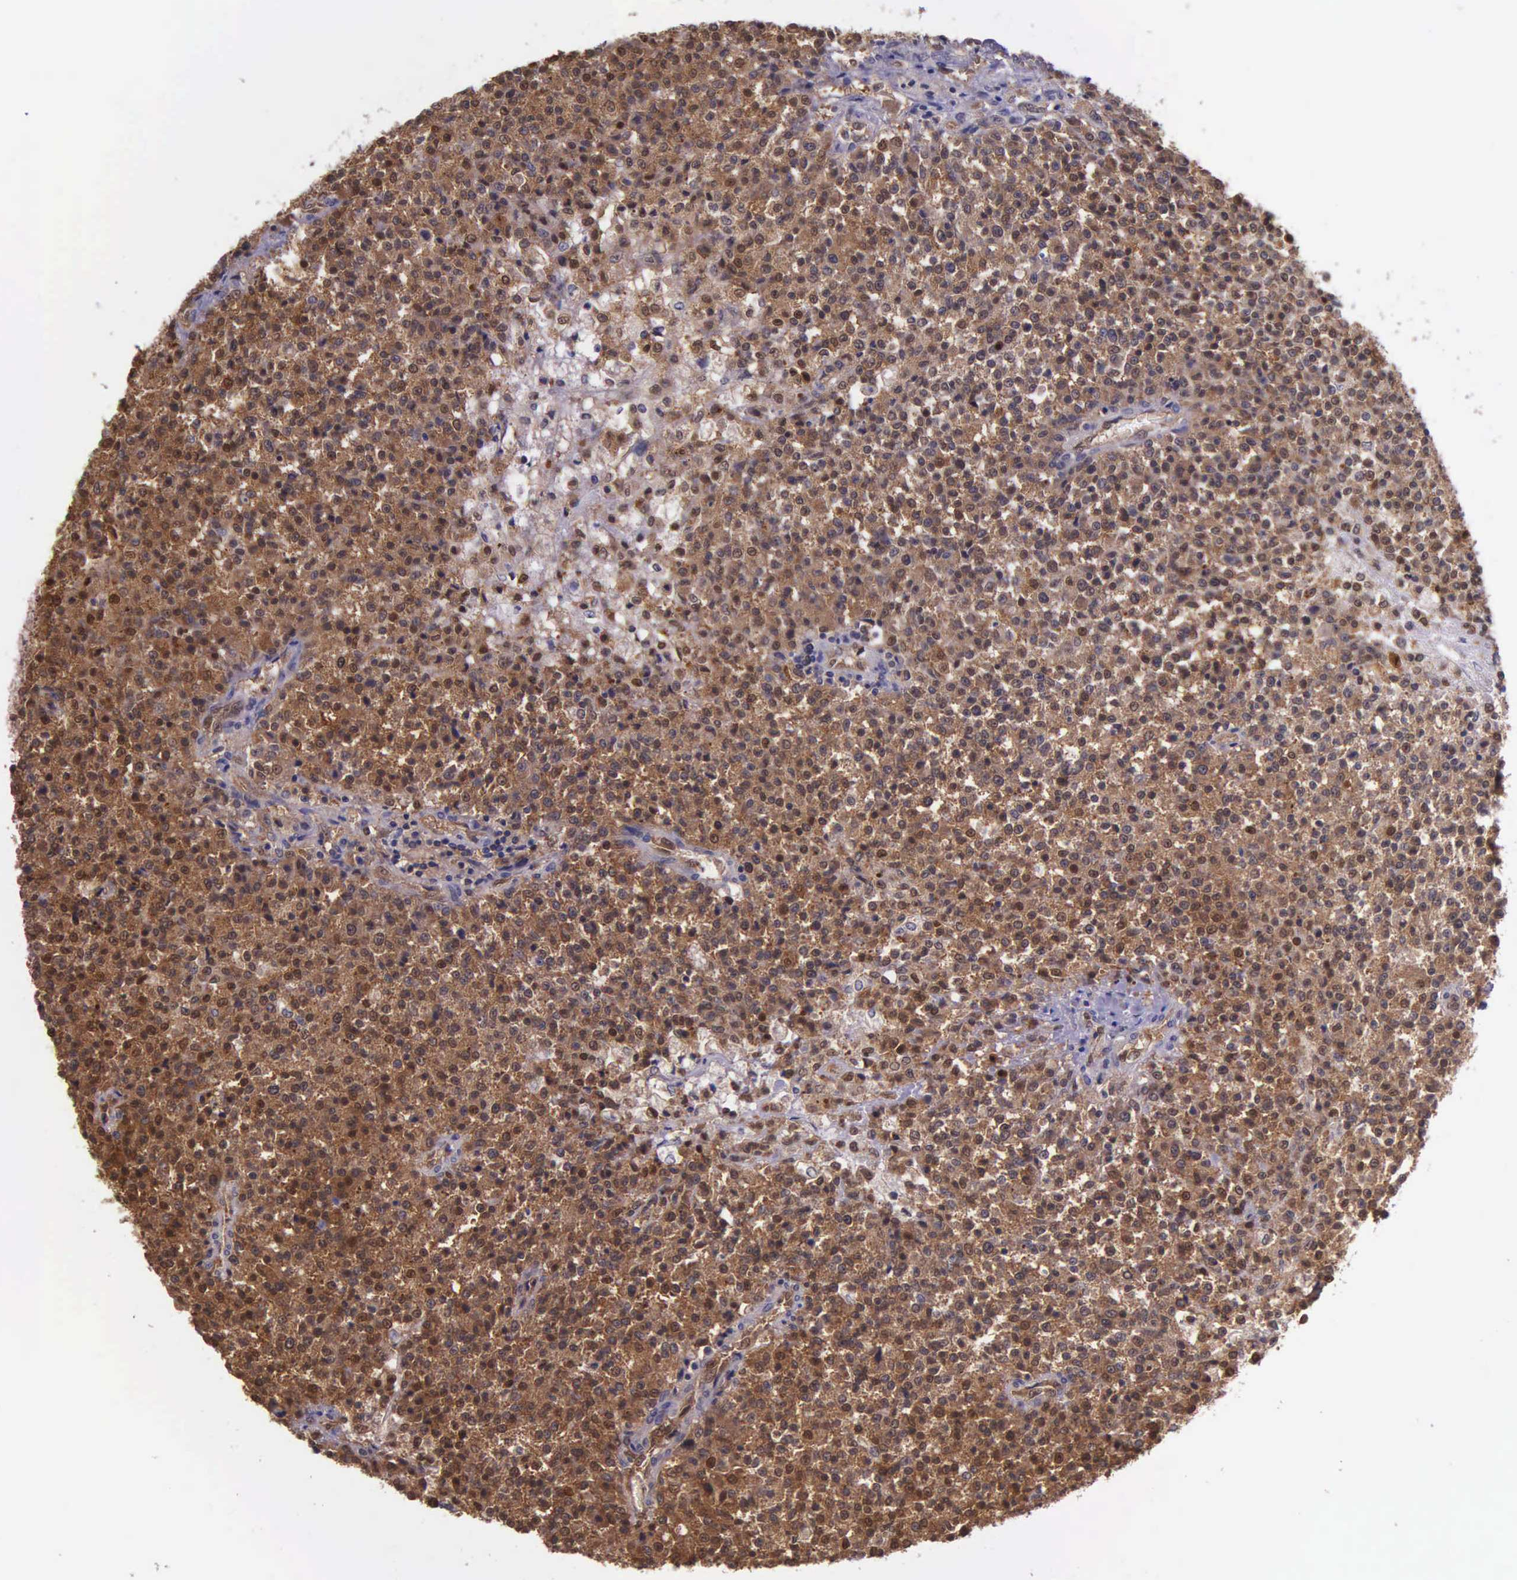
{"staining": {"intensity": "moderate", "quantity": ">75%", "location": "cytoplasmic/membranous"}, "tissue": "testis cancer", "cell_type": "Tumor cells", "image_type": "cancer", "snomed": [{"axis": "morphology", "description": "Seminoma, NOS"}, {"axis": "topography", "description": "Testis"}], "caption": "Human testis seminoma stained for a protein (brown) reveals moderate cytoplasmic/membranous positive staining in about >75% of tumor cells.", "gene": "GMPR2", "patient": {"sex": "male", "age": 59}}